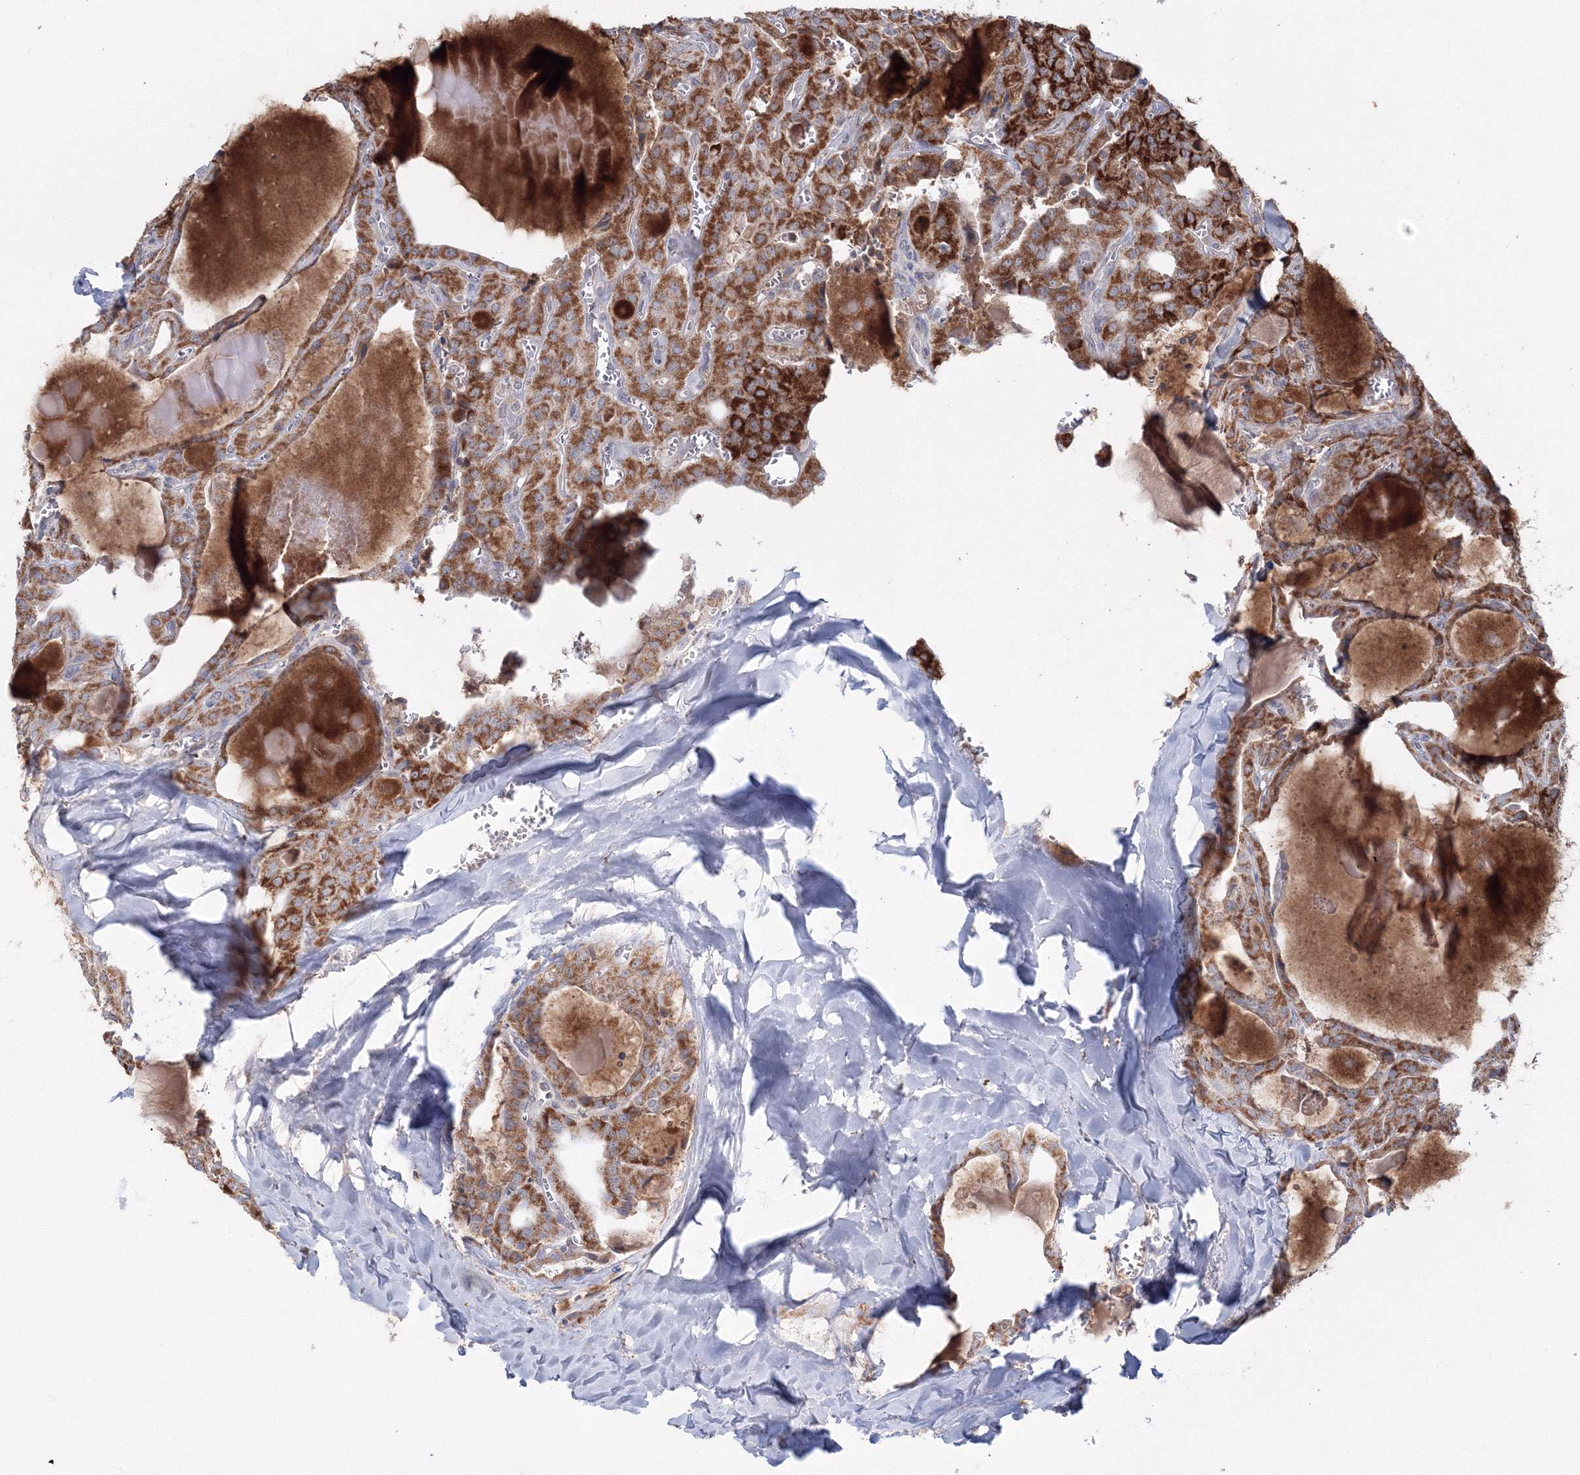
{"staining": {"intensity": "moderate", "quantity": ">75%", "location": "cytoplasmic/membranous"}, "tissue": "thyroid cancer", "cell_type": "Tumor cells", "image_type": "cancer", "snomed": [{"axis": "morphology", "description": "Papillary adenocarcinoma, NOS"}, {"axis": "topography", "description": "Thyroid gland"}], "caption": "Immunohistochemical staining of human thyroid cancer exhibits moderate cytoplasmic/membranous protein expression in approximately >75% of tumor cells.", "gene": "PEX13", "patient": {"sex": "male", "age": 52}}